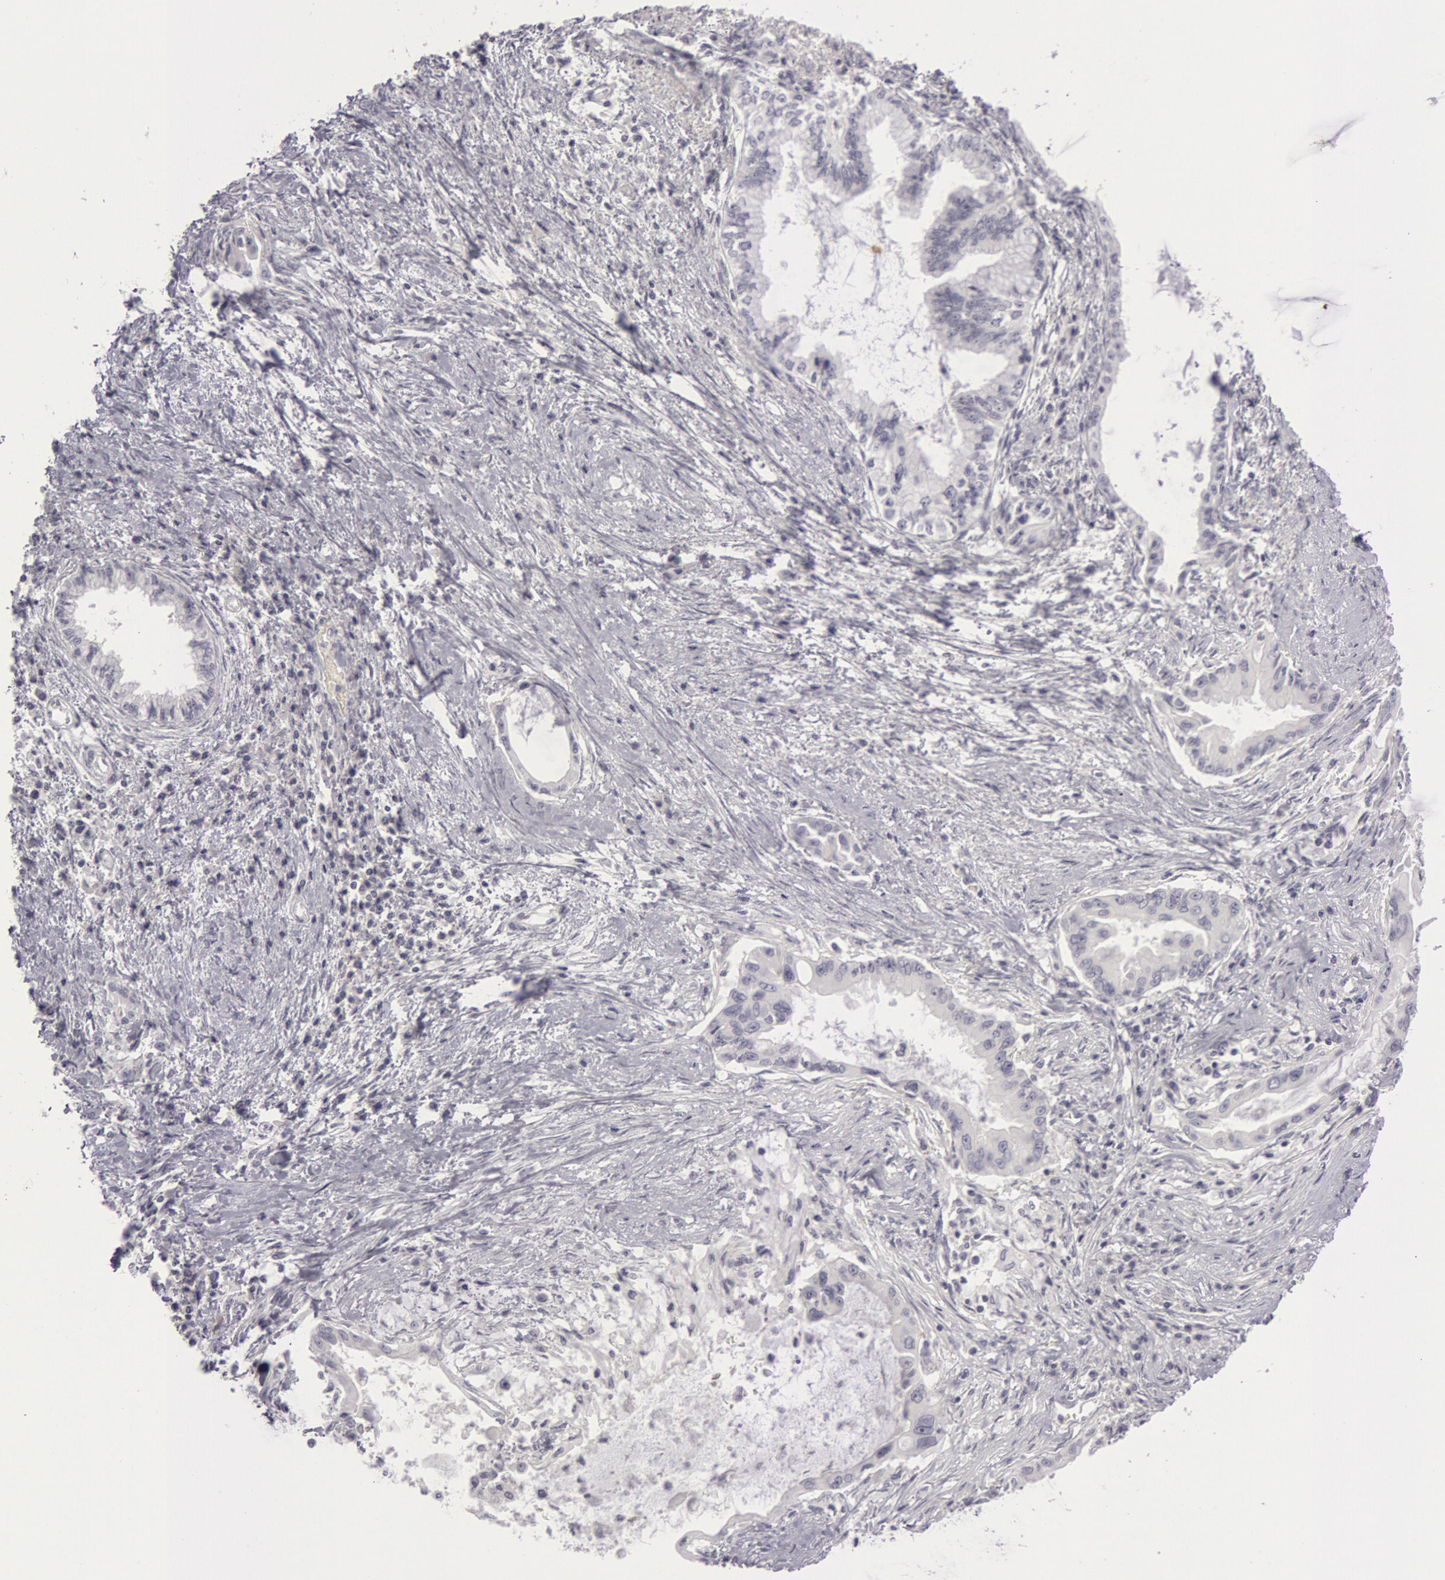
{"staining": {"intensity": "negative", "quantity": "none", "location": "none"}, "tissue": "pancreatic cancer", "cell_type": "Tumor cells", "image_type": "cancer", "snomed": [{"axis": "morphology", "description": "Adenocarcinoma, NOS"}, {"axis": "topography", "description": "Pancreas"}], "caption": "An image of pancreatic adenocarcinoma stained for a protein demonstrates no brown staining in tumor cells. (DAB IHC visualized using brightfield microscopy, high magnification).", "gene": "KRT16", "patient": {"sex": "female", "age": 64}}